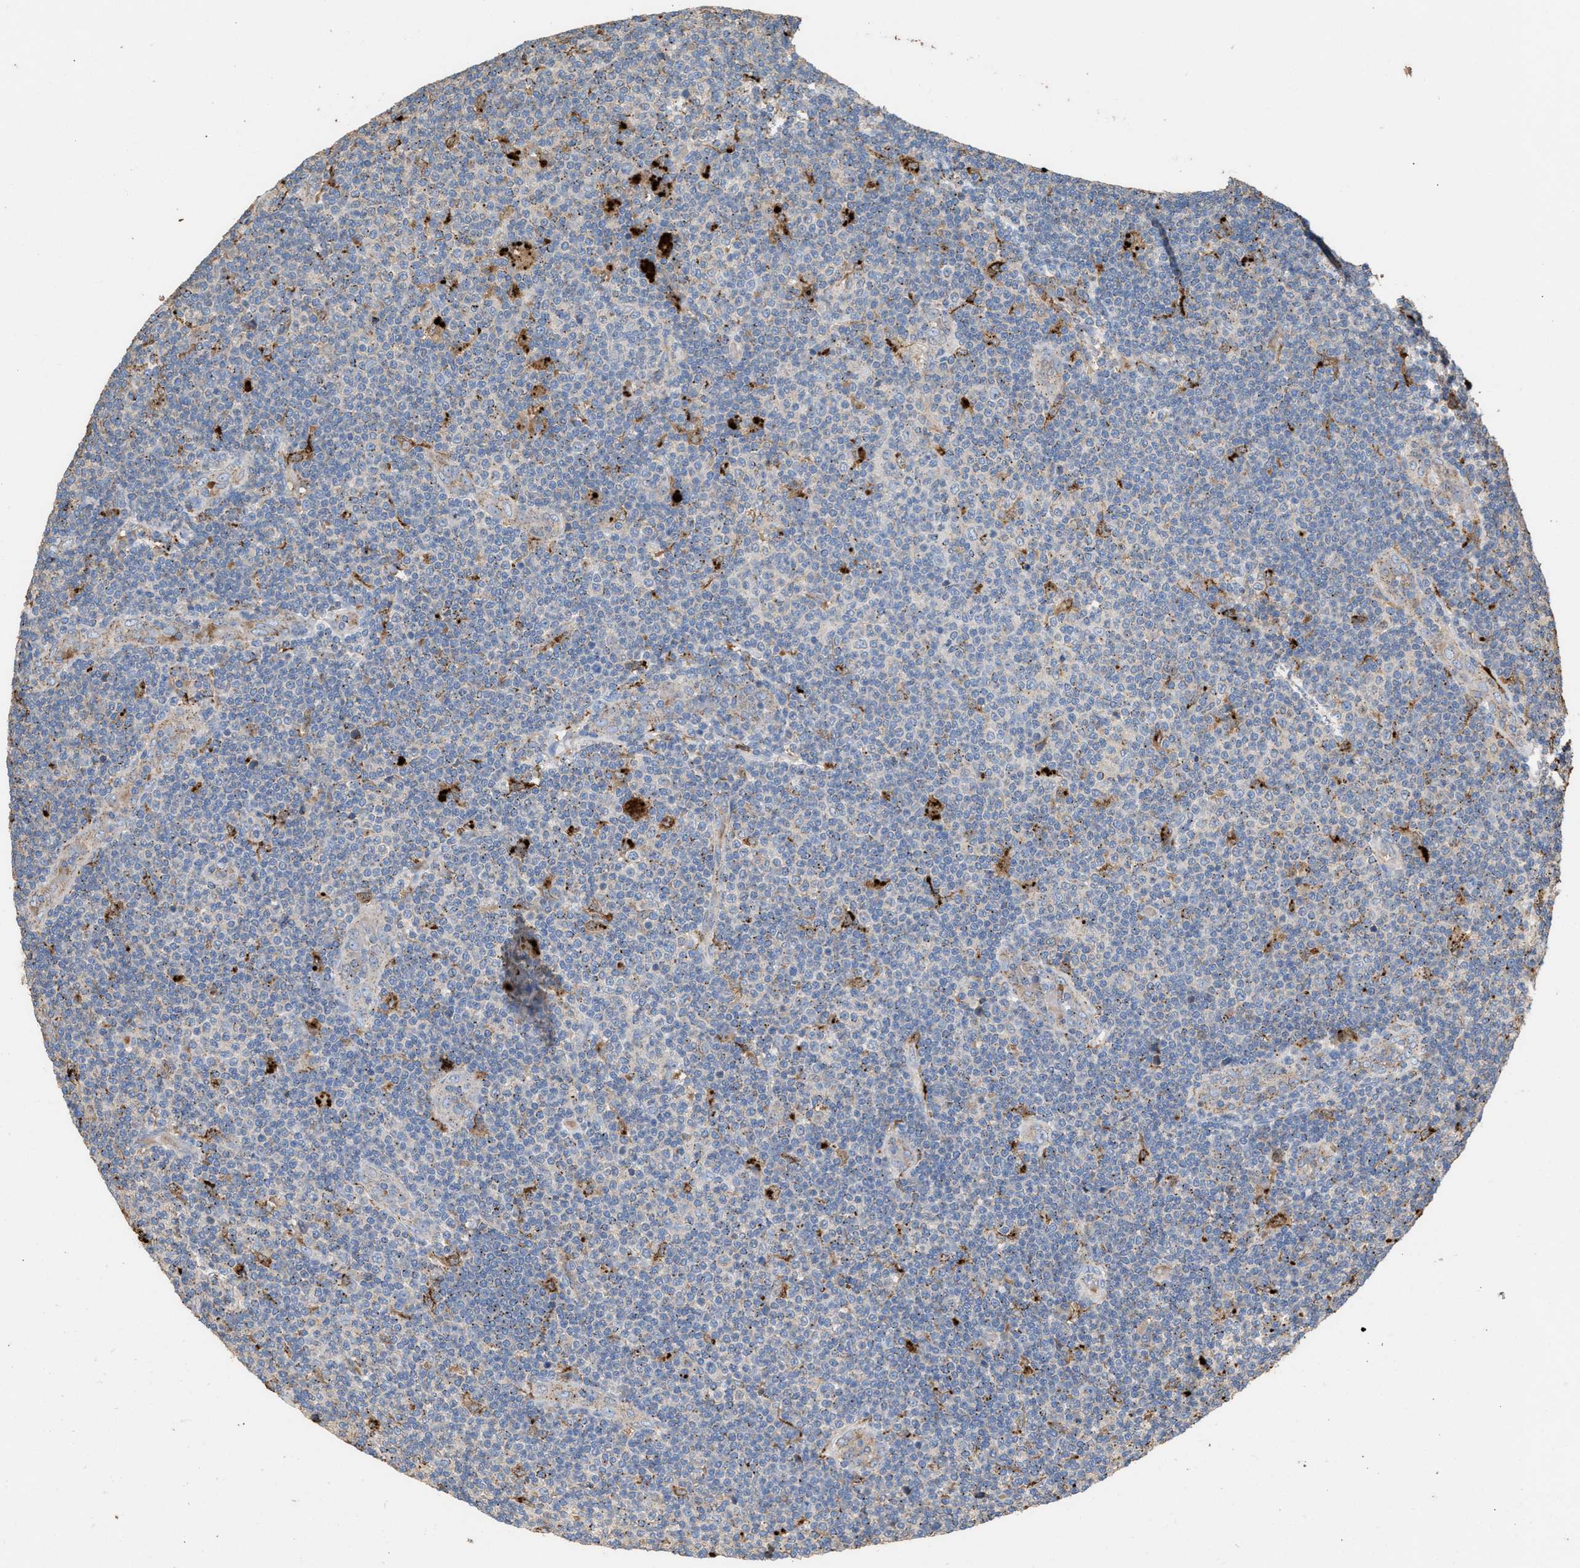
{"staining": {"intensity": "negative", "quantity": "none", "location": "none"}, "tissue": "lymphoma", "cell_type": "Tumor cells", "image_type": "cancer", "snomed": [{"axis": "morphology", "description": "Malignant lymphoma, non-Hodgkin's type, Low grade"}, {"axis": "topography", "description": "Lymph node"}], "caption": "This is an immunohistochemistry micrograph of human low-grade malignant lymphoma, non-Hodgkin's type. There is no expression in tumor cells.", "gene": "ELMO3", "patient": {"sex": "male", "age": 83}}